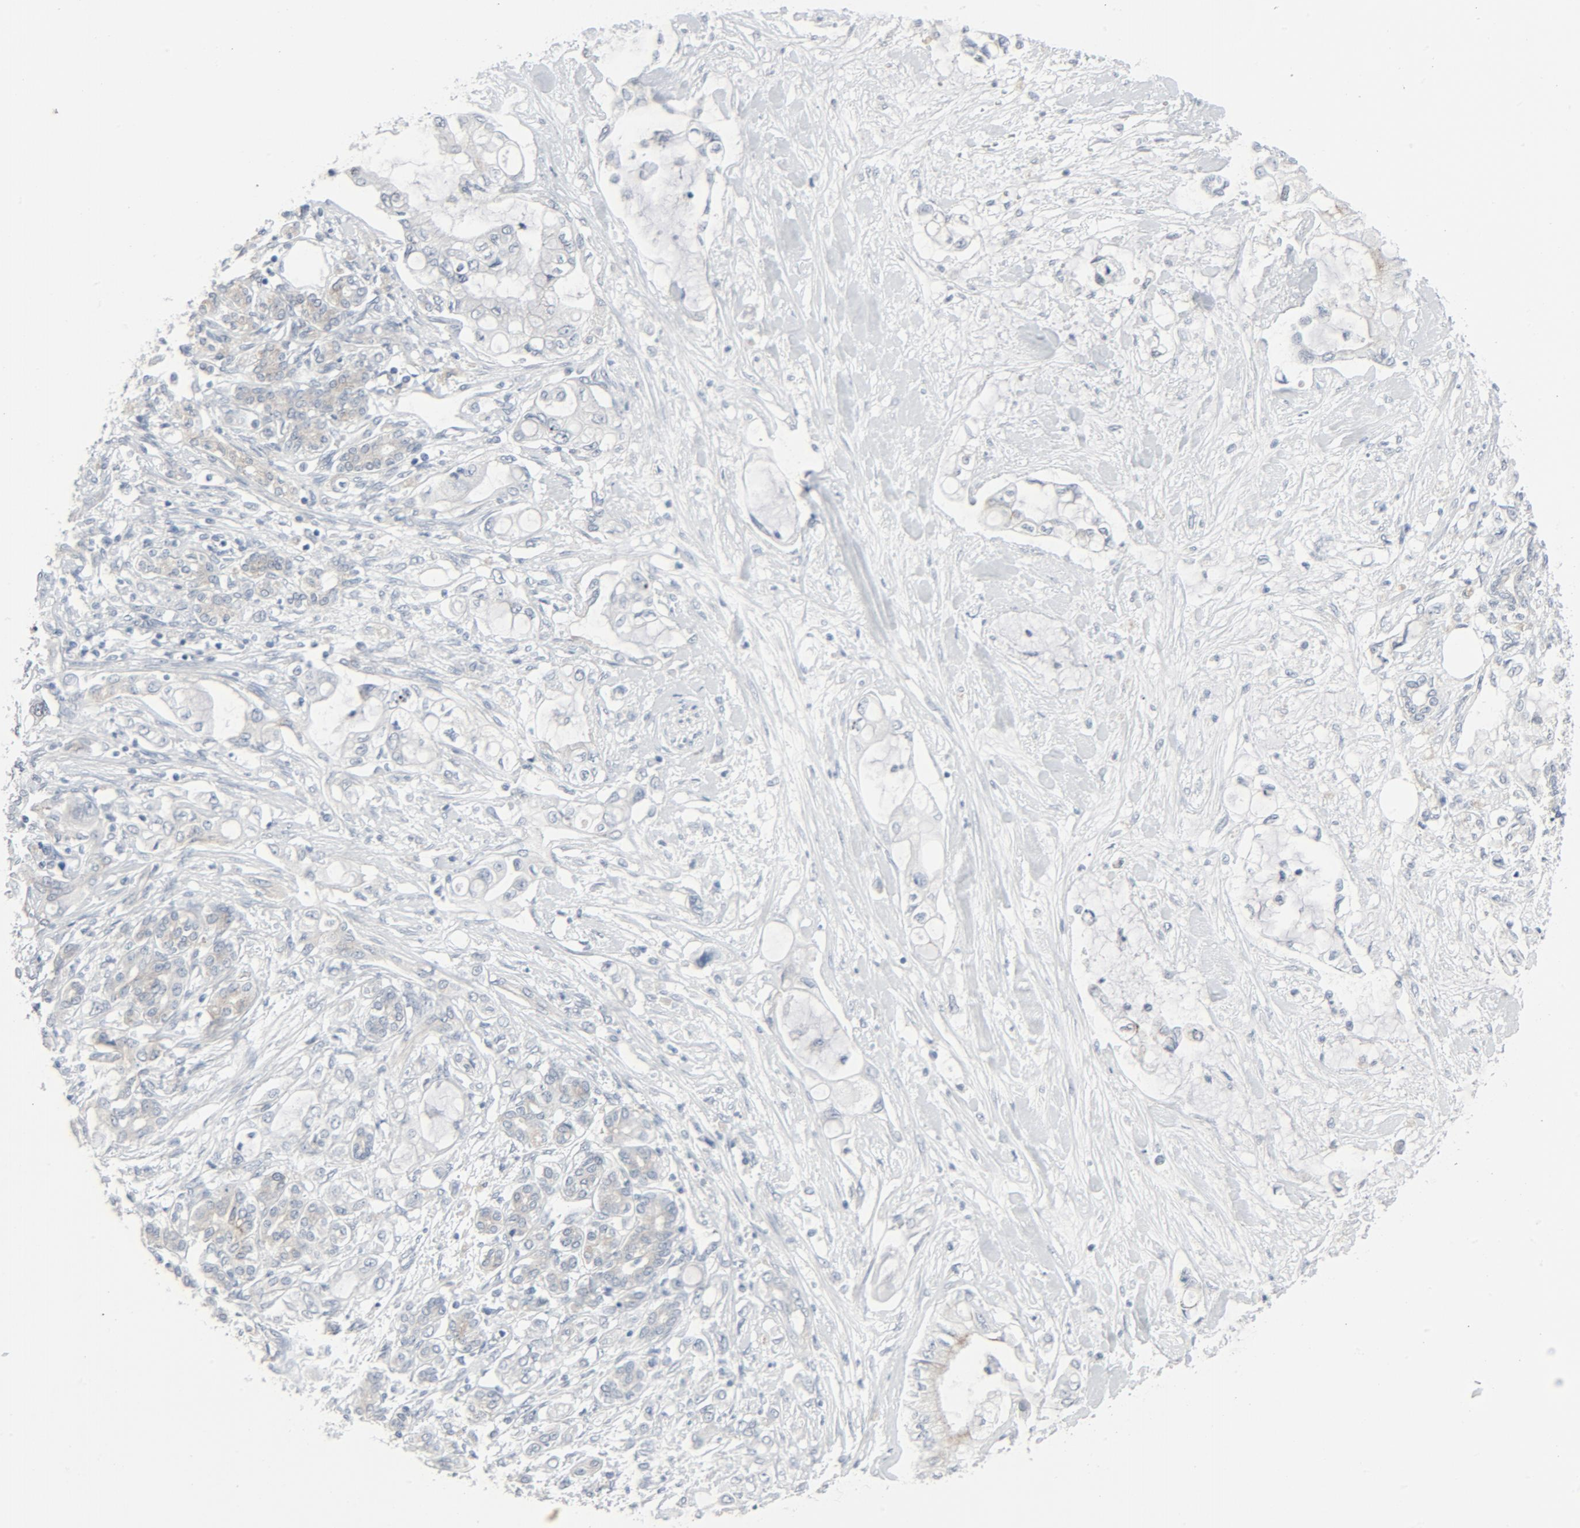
{"staining": {"intensity": "weak", "quantity": "<25%", "location": "cytoplasmic/membranous"}, "tissue": "pancreatic cancer", "cell_type": "Tumor cells", "image_type": "cancer", "snomed": [{"axis": "morphology", "description": "Adenocarcinoma, NOS"}, {"axis": "topography", "description": "Pancreas"}], "caption": "Tumor cells are negative for protein expression in human adenocarcinoma (pancreatic).", "gene": "FGFR3", "patient": {"sex": "female", "age": 70}}